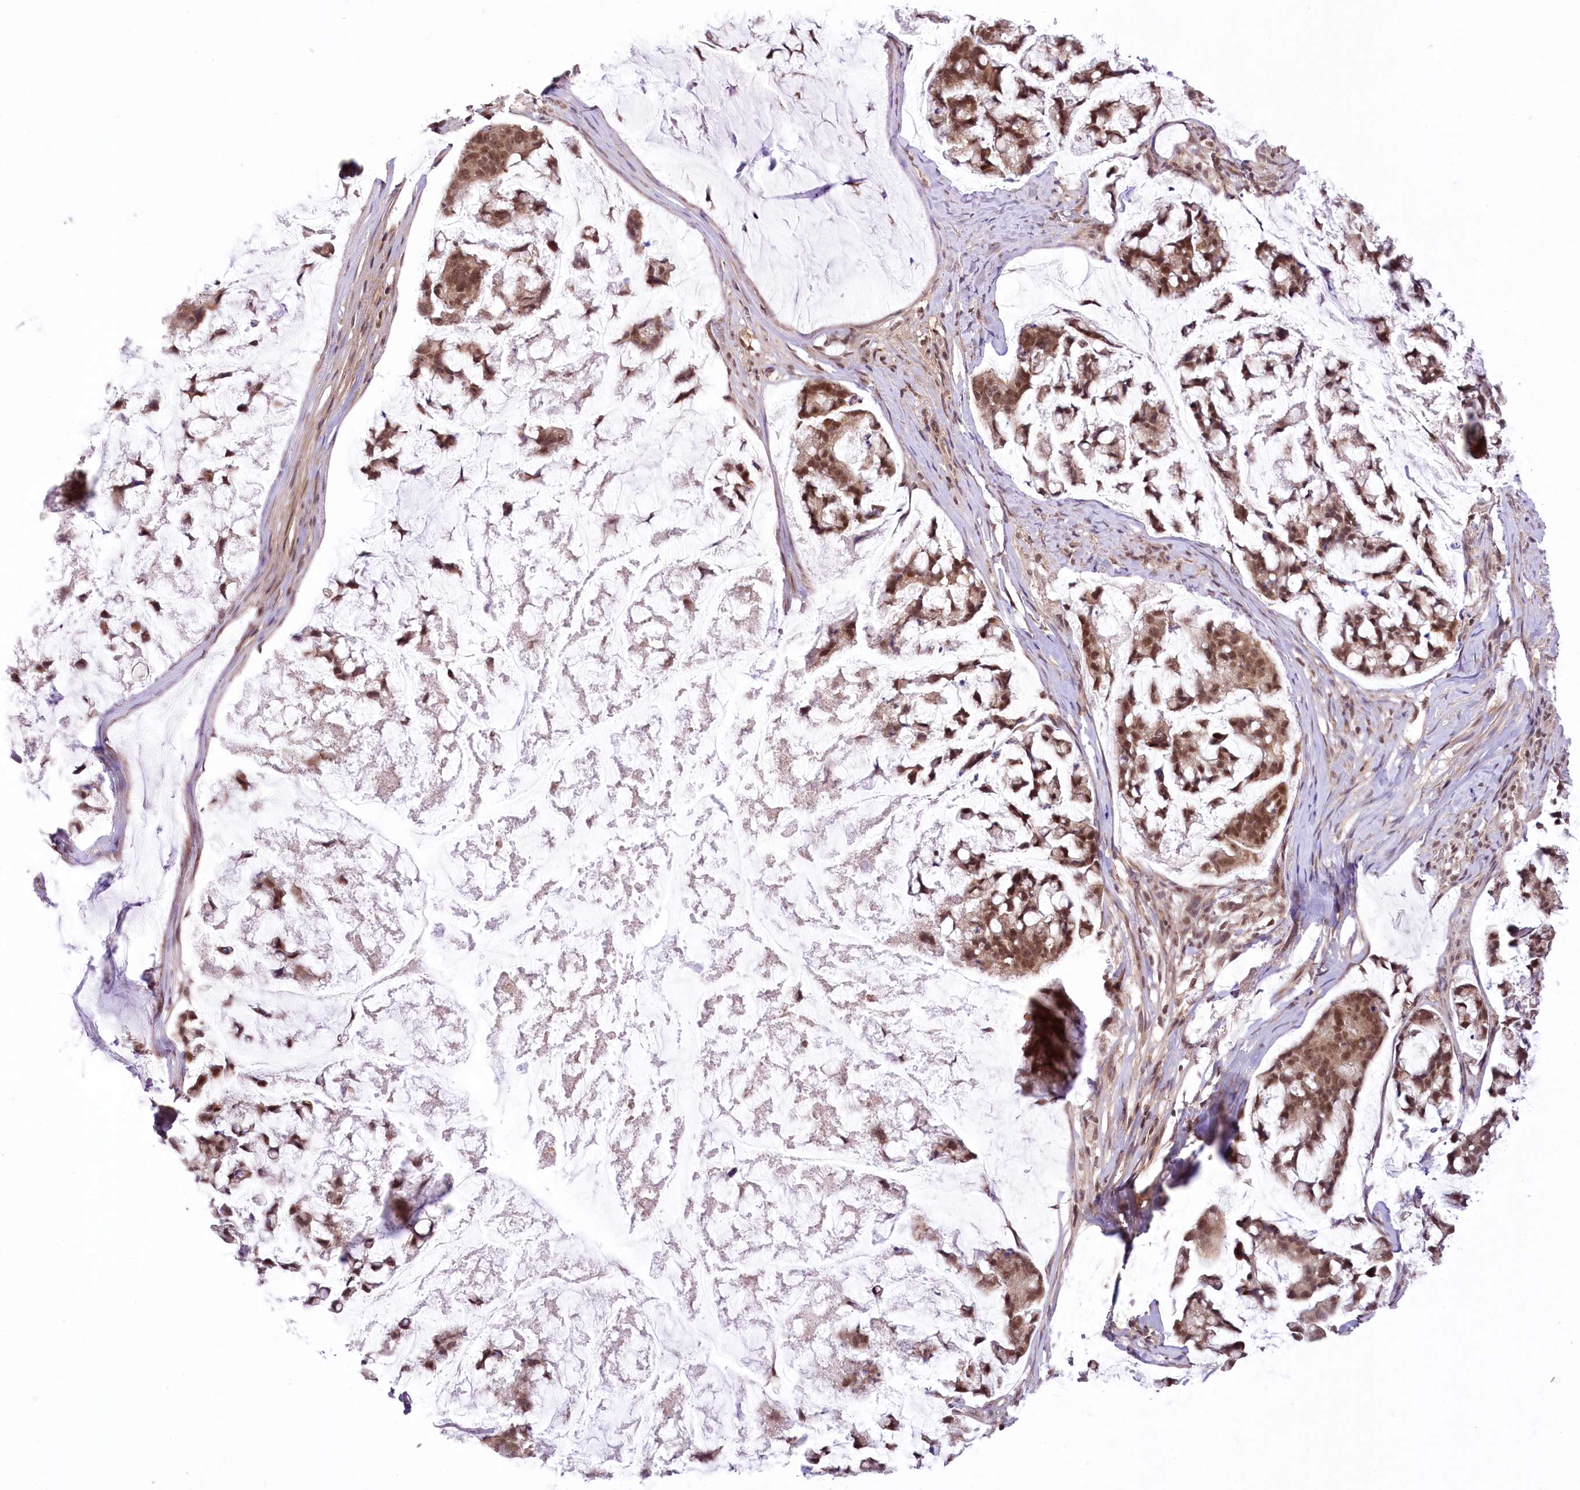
{"staining": {"intensity": "moderate", "quantity": ">75%", "location": "cytoplasmic/membranous,nuclear"}, "tissue": "stomach cancer", "cell_type": "Tumor cells", "image_type": "cancer", "snomed": [{"axis": "morphology", "description": "Adenocarcinoma, NOS"}, {"axis": "topography", "description": "Stomach, lower"}], "caption": "Stomach cancer stained for a protein displays moderate cytoplasmic/membranous and nuclear positivity in tumor cells. The protein is stained brown, and the nuclei are stained in blue (DAB (3,3'-diaminobenzidine) IHC with brightfield microscopy, high magnification).", "gene": "ZMAT2", "patient": {"sex": "male", "age": 67}}